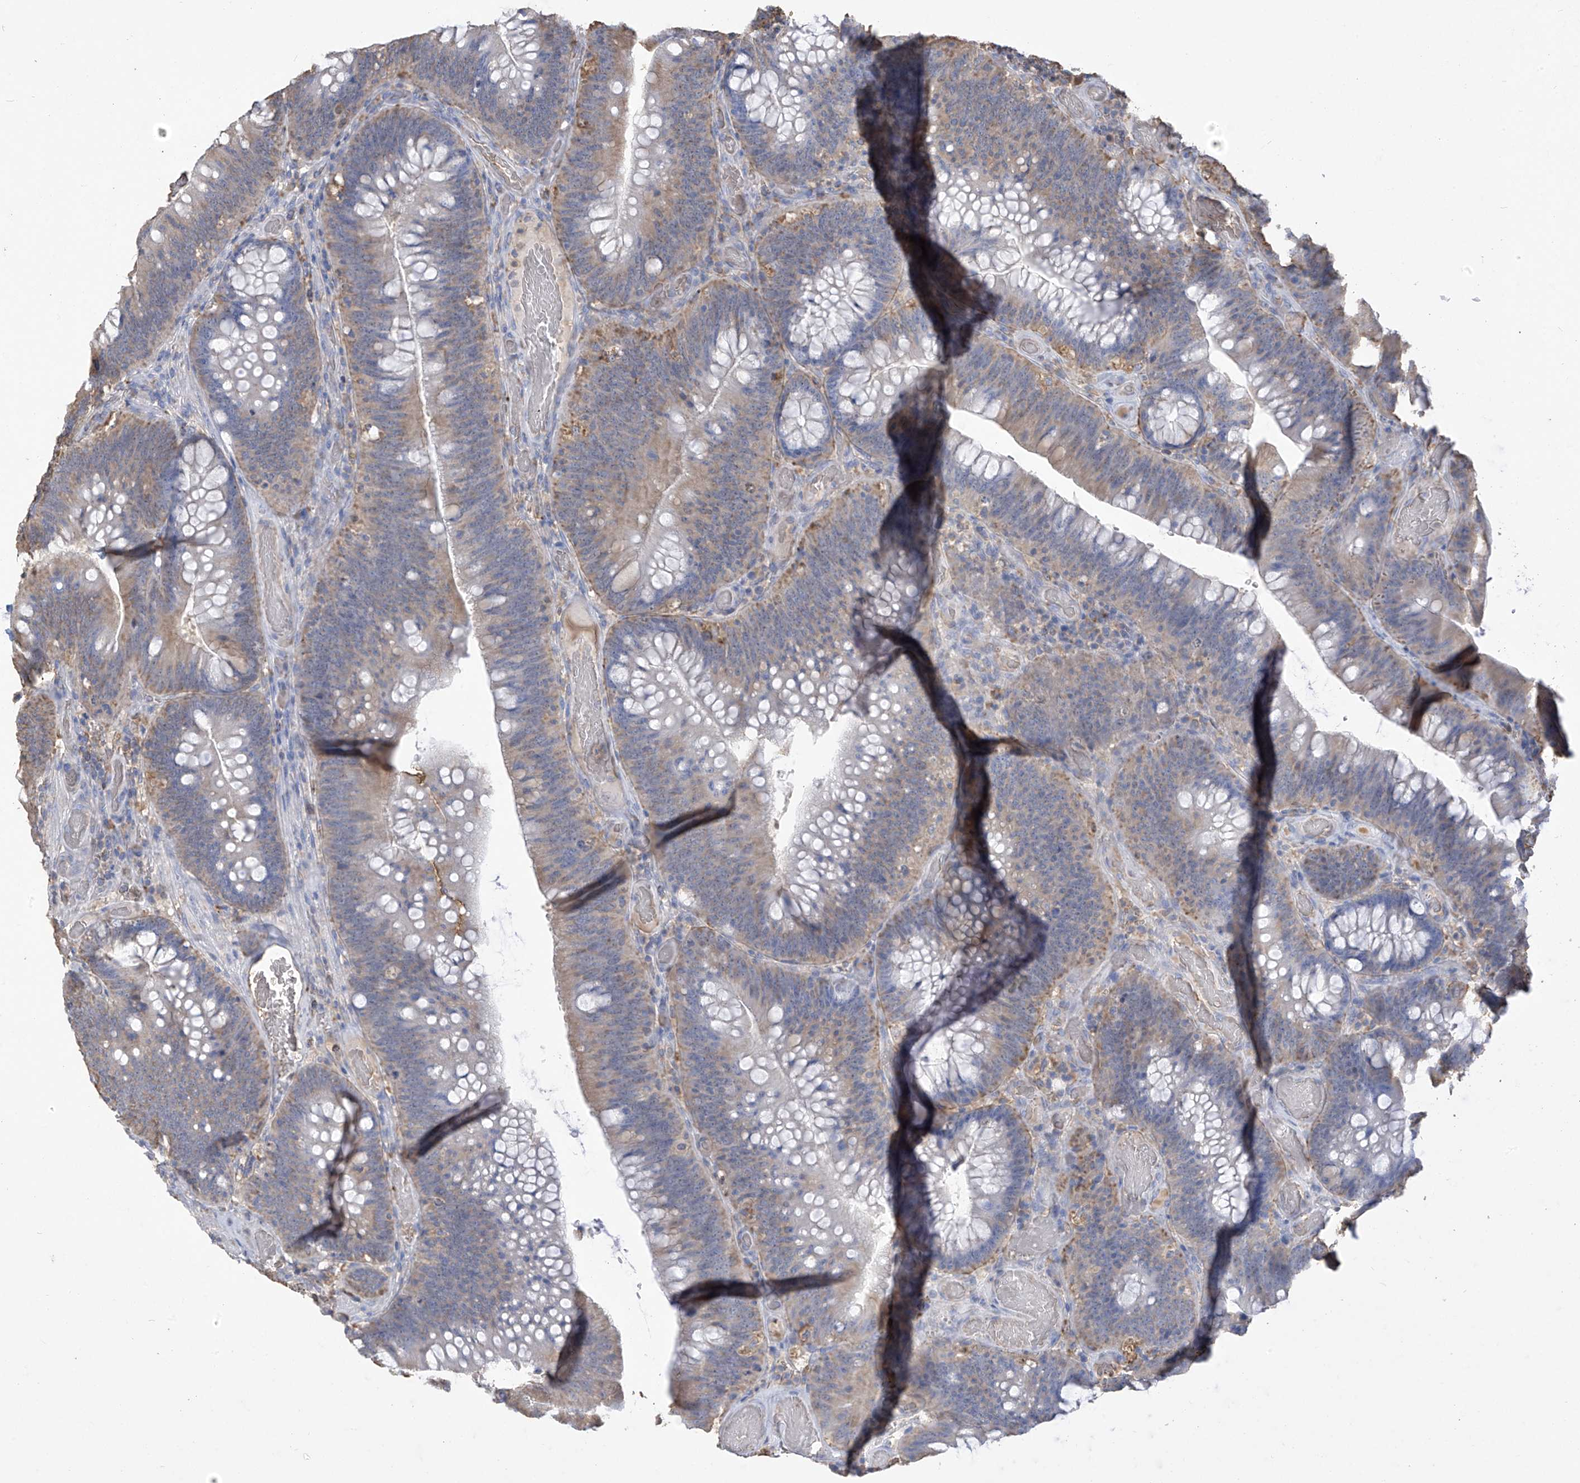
{"staining": {"intensity": "weak", "quantity": "<25%", "location": "cytoplasmic/membranous"}, "tissue": "colorectal cancer", "cell_type": "Tumor cells", "image_type": "cancer", "snomed": [{"axis": "morphology", "description": "Normal tissue, NOS"}, {"axis": "topography", "description": "Colon"}], "caption": "Immunohistochemical staining of human colorectal cancer demonstrates no significant positivity in tumor cells.", "gene": "OGT", "patient": {"sex": "female", "age": 82}}